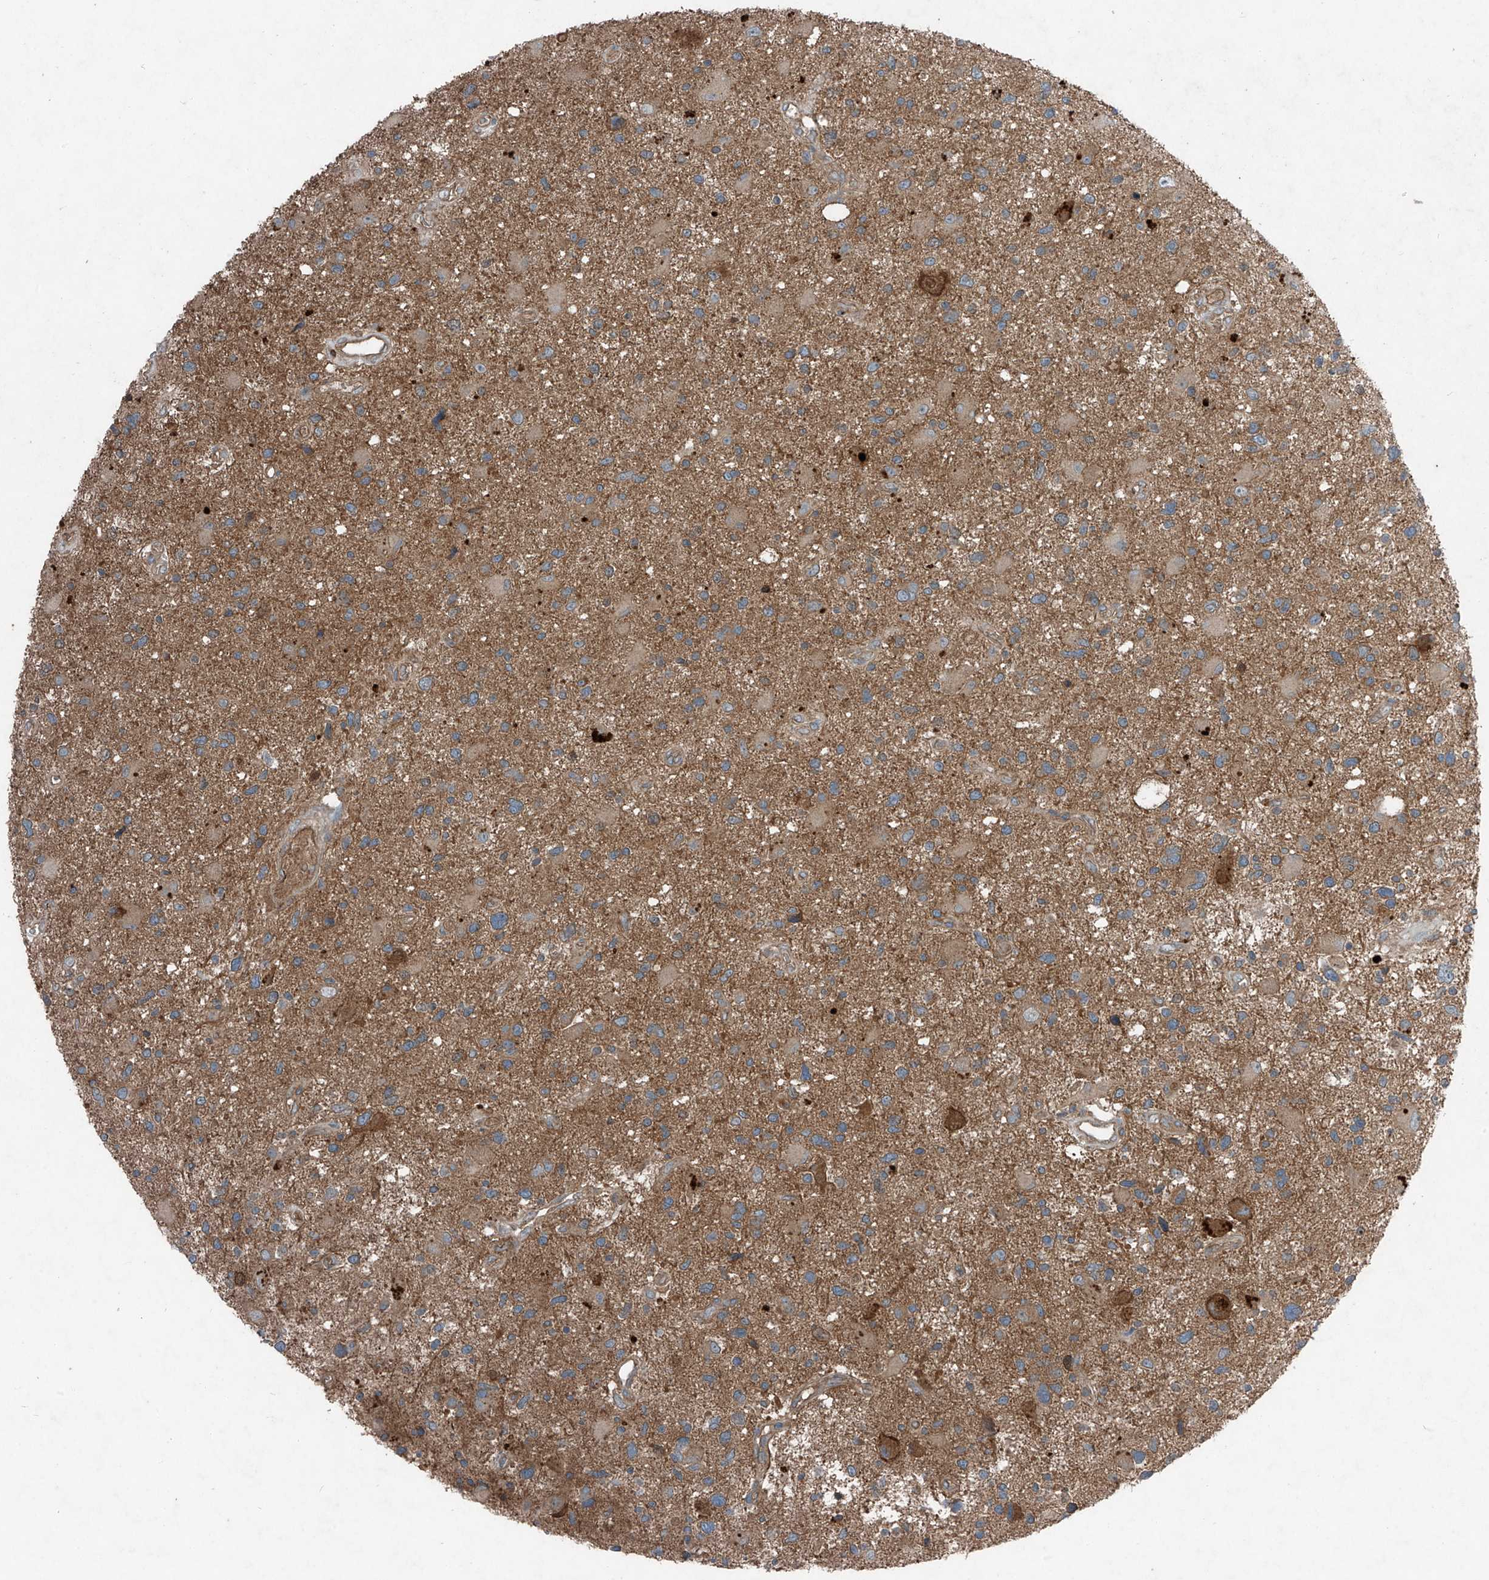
{"staining": {"intensity": "weak", "quantity": "25%-75%", "location": "cytoplasmic/membranous"}, "tissue": "glioma", "cell_type": "Tumor cells", "image_type": "cancer", "snomed": [{"axis": "morphology", "description": "Glioma, malignant, High grade"}, {"axis": "topography", "description": "Brain"}], "caption": "High-grade glioma (malignant) stained for a protein reveals weak cytoplasmic/membranous positivity in tumor cells. (brown staining indicates protein expression, while blue staining denotes nuclei).", "gene": "FOXRED2", "patient": {"sex": "male", "age": 33}}